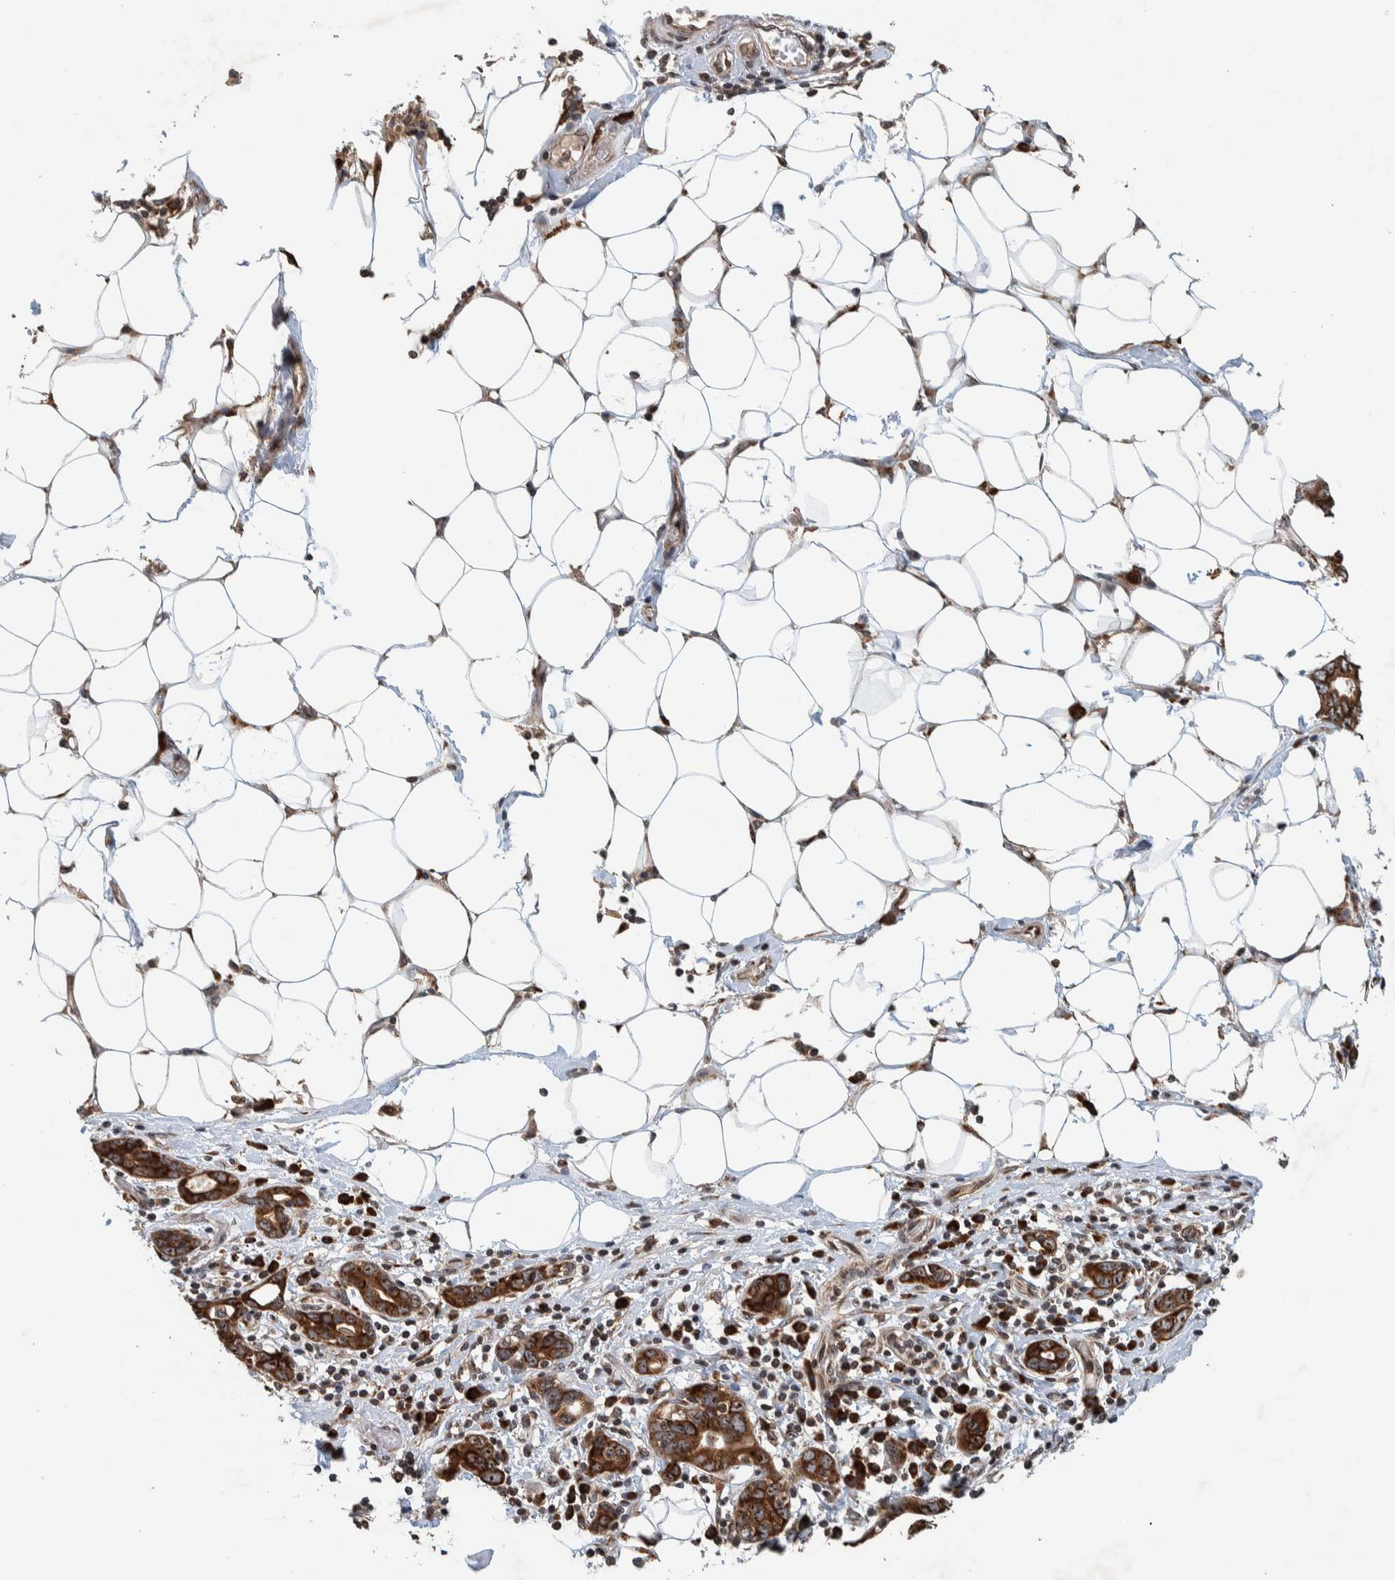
{"staining": {"intensity": "strong", "quantity": "25%-75%", "location": "cytoplasmic/membranous,nuclear"}, "tissue": "stomach cancer", "cell_type": "Tumor cells", "image_type": "cancer", "snomed": [{"axis": "morphology", "description": "Adenocarcinoma, NOS"}, {"axis": "topography", "description": "Stomach, lower"}], "caption": "Approximately 25%-75% of tumor cells in adenocarcinoma (stomach) display strong cytoplasmic/membranous and nuclear protein staining as visualized by brown immunohistochemical staining.", "gene": "CCDC182", "patient": {"sex": "female", "age": 93}}